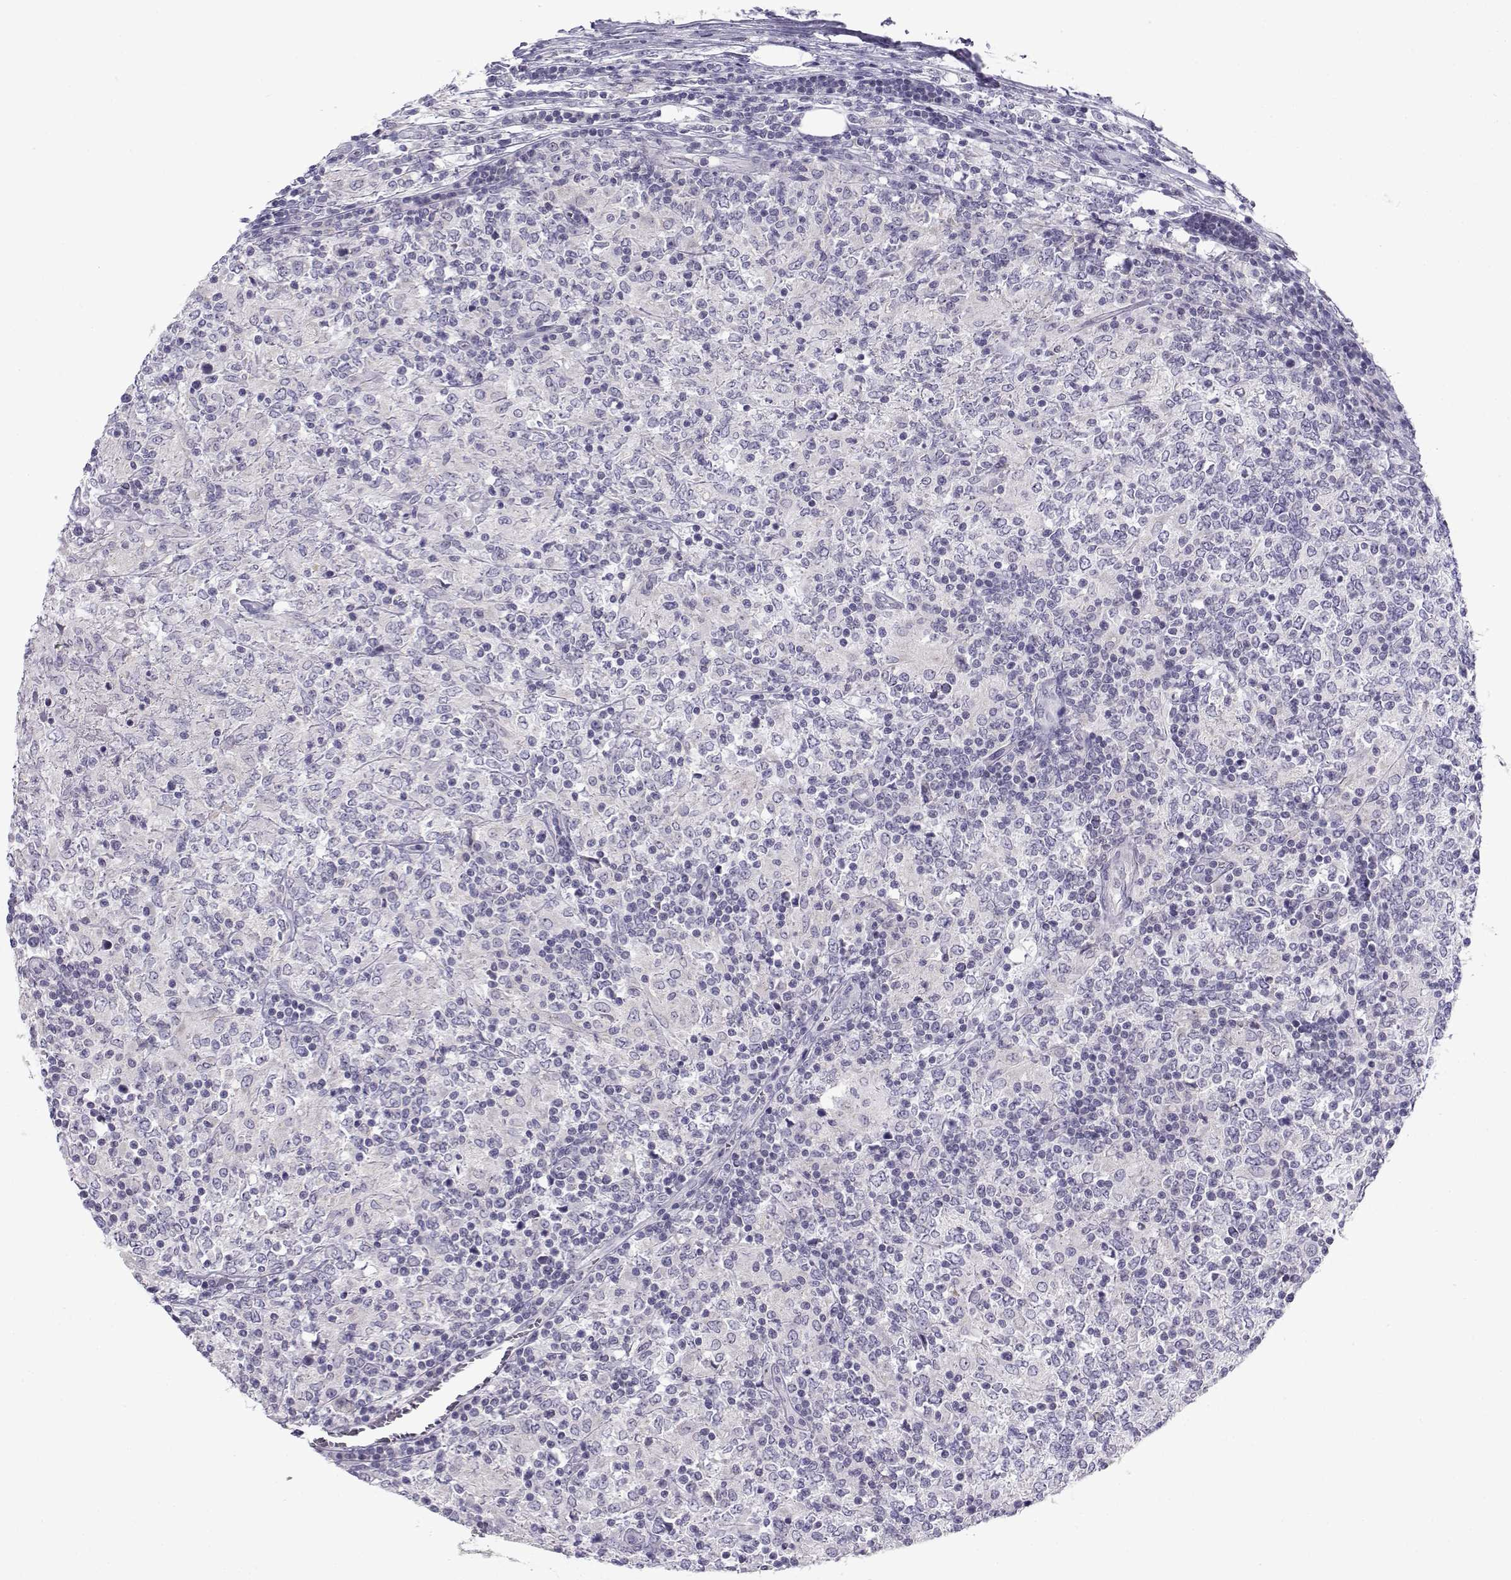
{"staining": {"intensity": "negative", "quantity": "none", "location": "none"}, "tissue": "lymphoma", "cell_type": "Tumor cells", "image_type": "cancer", "snomed": [{"axis": "morphology", "description": "Malignant lymphoma, non-Hodgkin's type, High grade"}, {"axis": "topography", "description": "Lymph node"}], "caption": "Malignant lymphoma, non-Hodgkin's type (high-grade) was stained to show a protein in brown. There is no significant staining in tumor cells.", "gene": "FAM166A", "patient": {"sex": "female", "age": 84}}